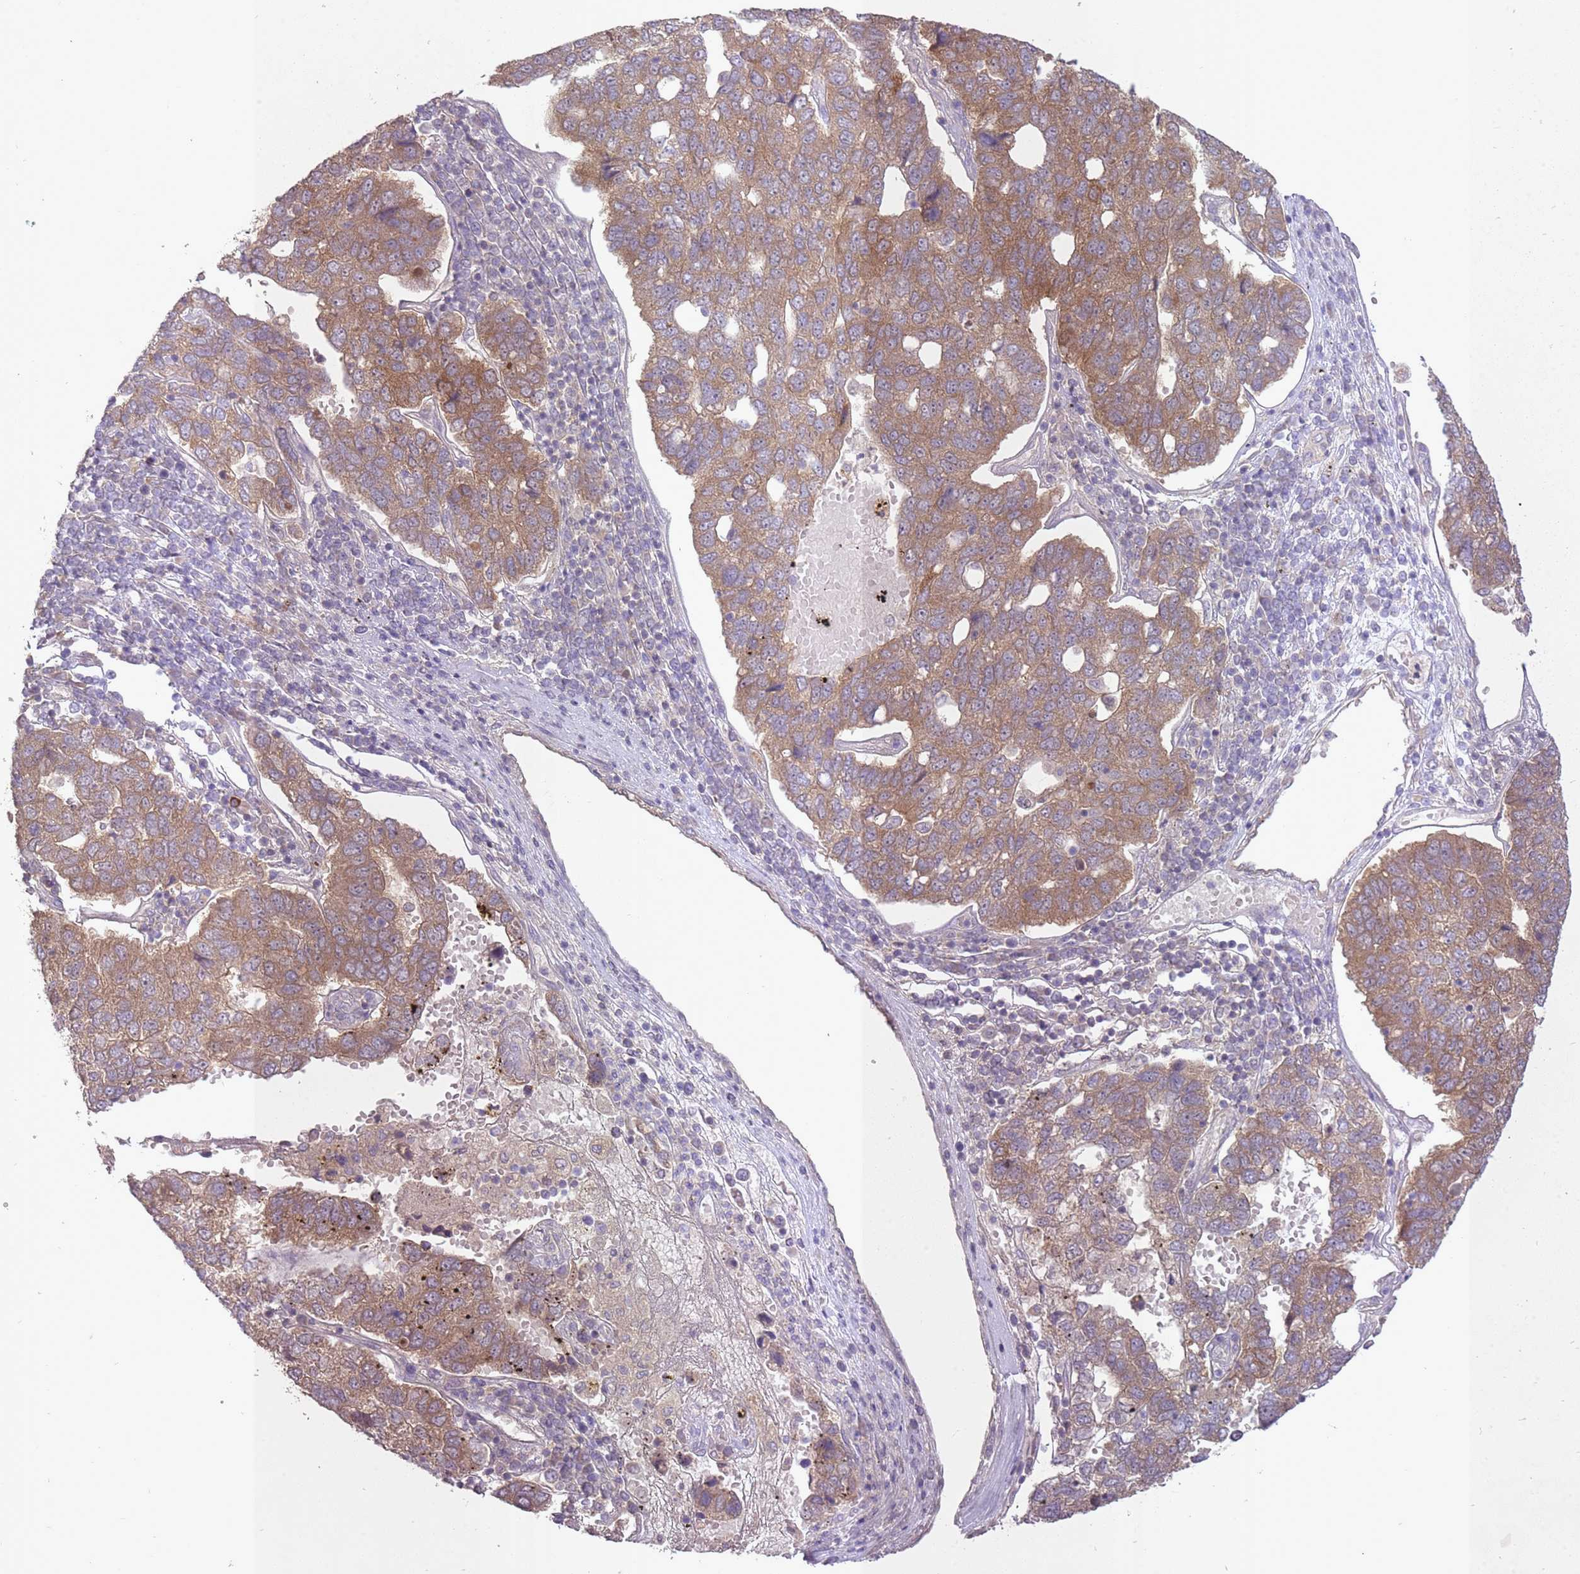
{"staining": {"intensity": "moderate", "quantity": ">75%", "location": "cytoplasmic/membranous"}, "tissue": "pancreatic cancer", "cell_type": "Tumor cells", "image_type": "cancer", "snomed": [{"axis": "morphology", "description": "Adenocarcinoma, NOS"}, {"axis": "topography", "description": "Pancreas"}], "caption": "Immunohistochemistry histopathology image of neoplastic tissue: pancreatic adenocarcinoma stained using immunohistochemistry reveals medium levels of moderate protein expression localized specifically in the cytoplasmic/membranous of tumor cells, appearing as a cytoplasmic/membranous brown color.", "gene": "LRATD2", "patient": {"sex": "female", "age": 61}}